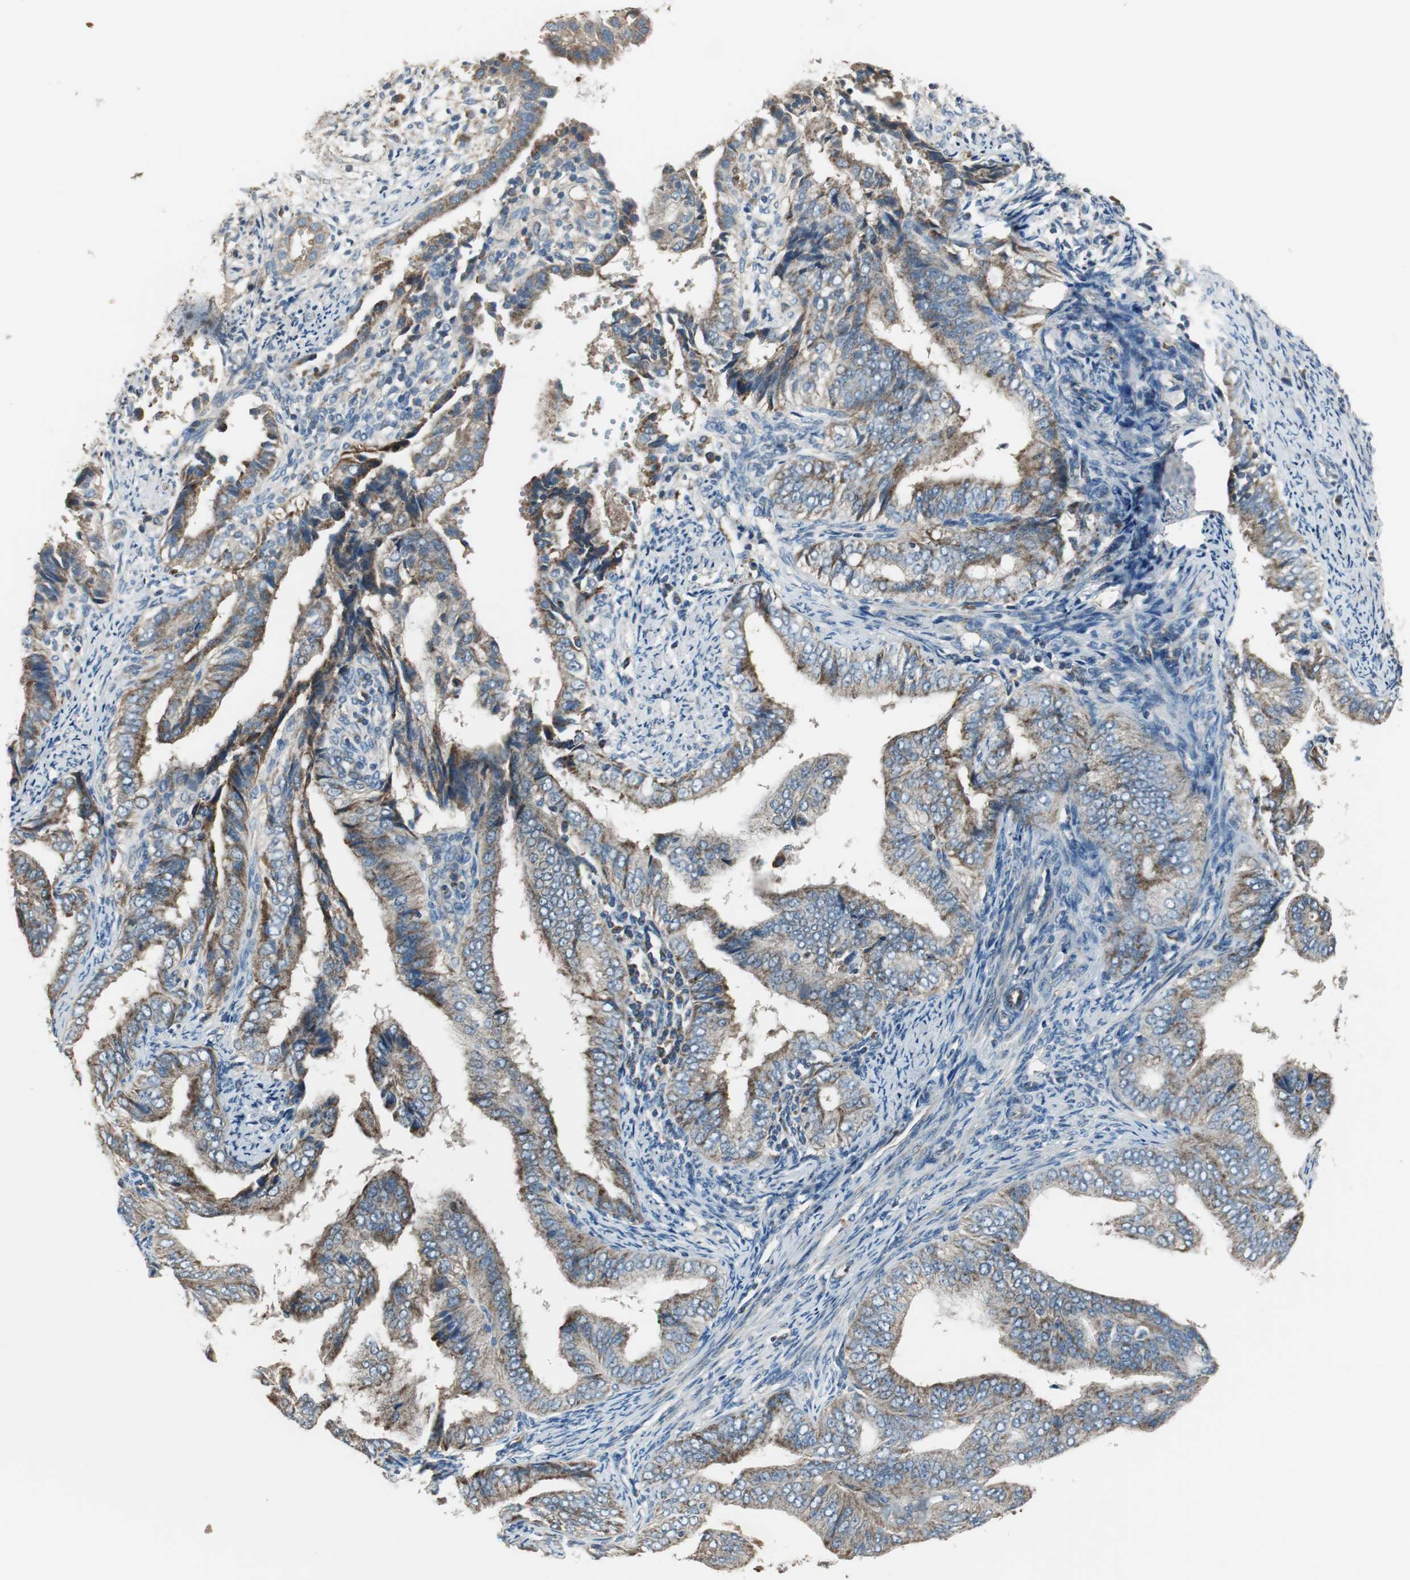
{"staining": {"intensity": "strong", "quantity": "25%-75%", "location": "cytoplasmic/membranous"}, "tissue": "endometrial cancer", "cell_type": "Tumor cells", "image_type": "cancer", "snomed": [{"axis": "morphology", "description": "Adenocarcinoma, NOS"}, {"axis": "topography", "description": "Endometrium"}], "caption": "Immunohistochemistry (IHC) image of neoplastic tissue: human endometrial cancer (adenocarcinoma) stained using immunohistochemistry (IHC) demonstrates high levels of strong protein expression localized specifically in the cytoplasmic/membranous of tumor cells, appearing as a cytoplasmic/membranous brown color.", "gene": "MSTO1", "patient": {"sex": "female", "age": 58}}